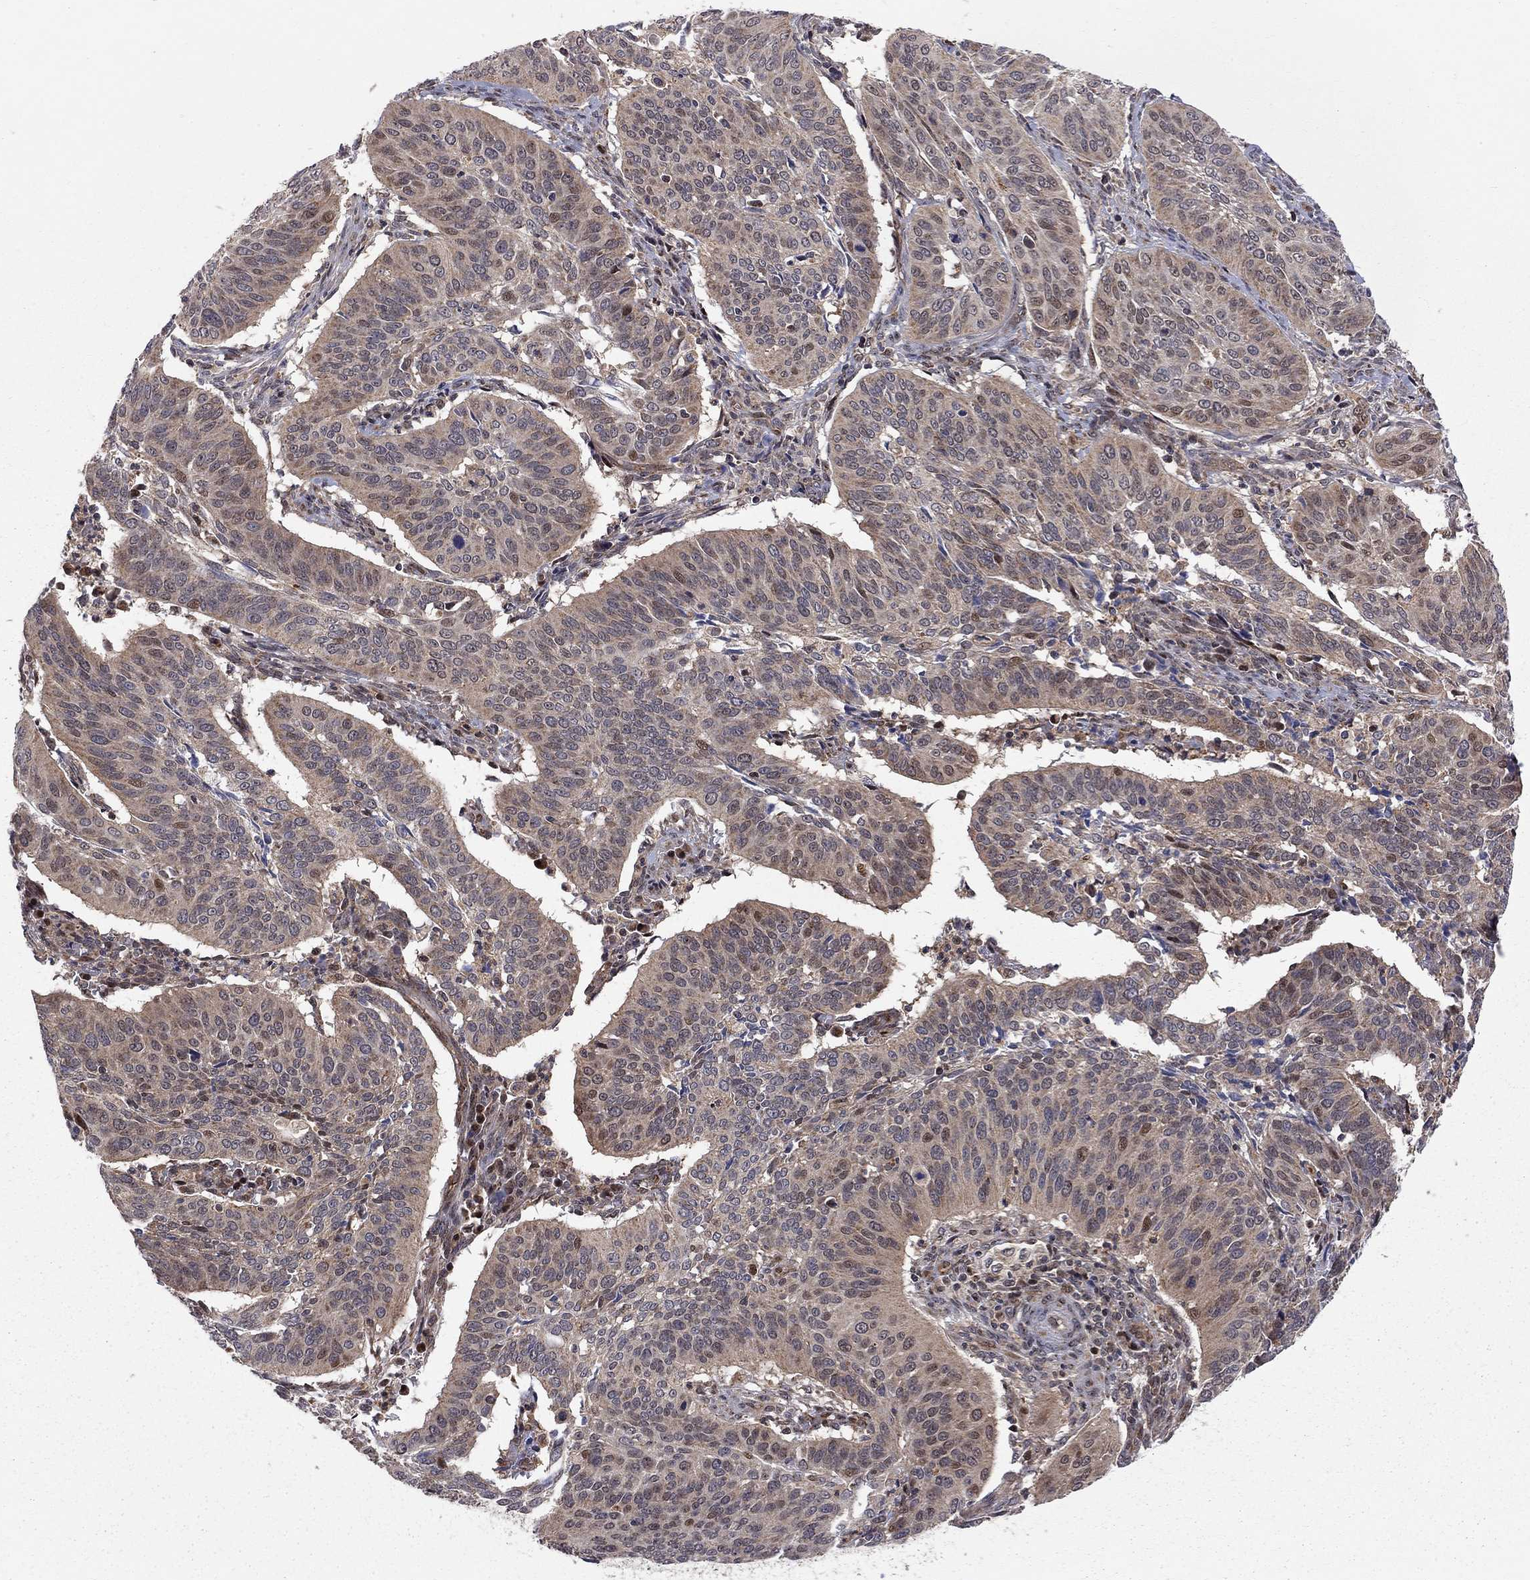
{"staining": {"intensity": "strong", "quantity": "25%-75%", "location": "cytoplasmic/membranous,nuclear"}, "tissue": "cervical cancer", "cell_type": "Tumor cells", "image_type": "cancer", "snomed": [{"axis": "morphology", "description": "Normal tissue, NOS"}, {"axis": "morphology", "description": "Squamous cell carcinoma, NOS"}, {"axis": "topography", "description": "Cervix"}], "caption": "Protein expression analysis of cervical squamous cell carcinoma displays strong cytoplasmic/membranous and nuclear positivity in about 25%-75% of tumor cells. The staining is performed using DAB brown chromogen to label protein expression. The nuclei are counter-stained blue using hematoxylin.", "gene": "ELOB", "patient": {"sex": "female", "age": 39}}